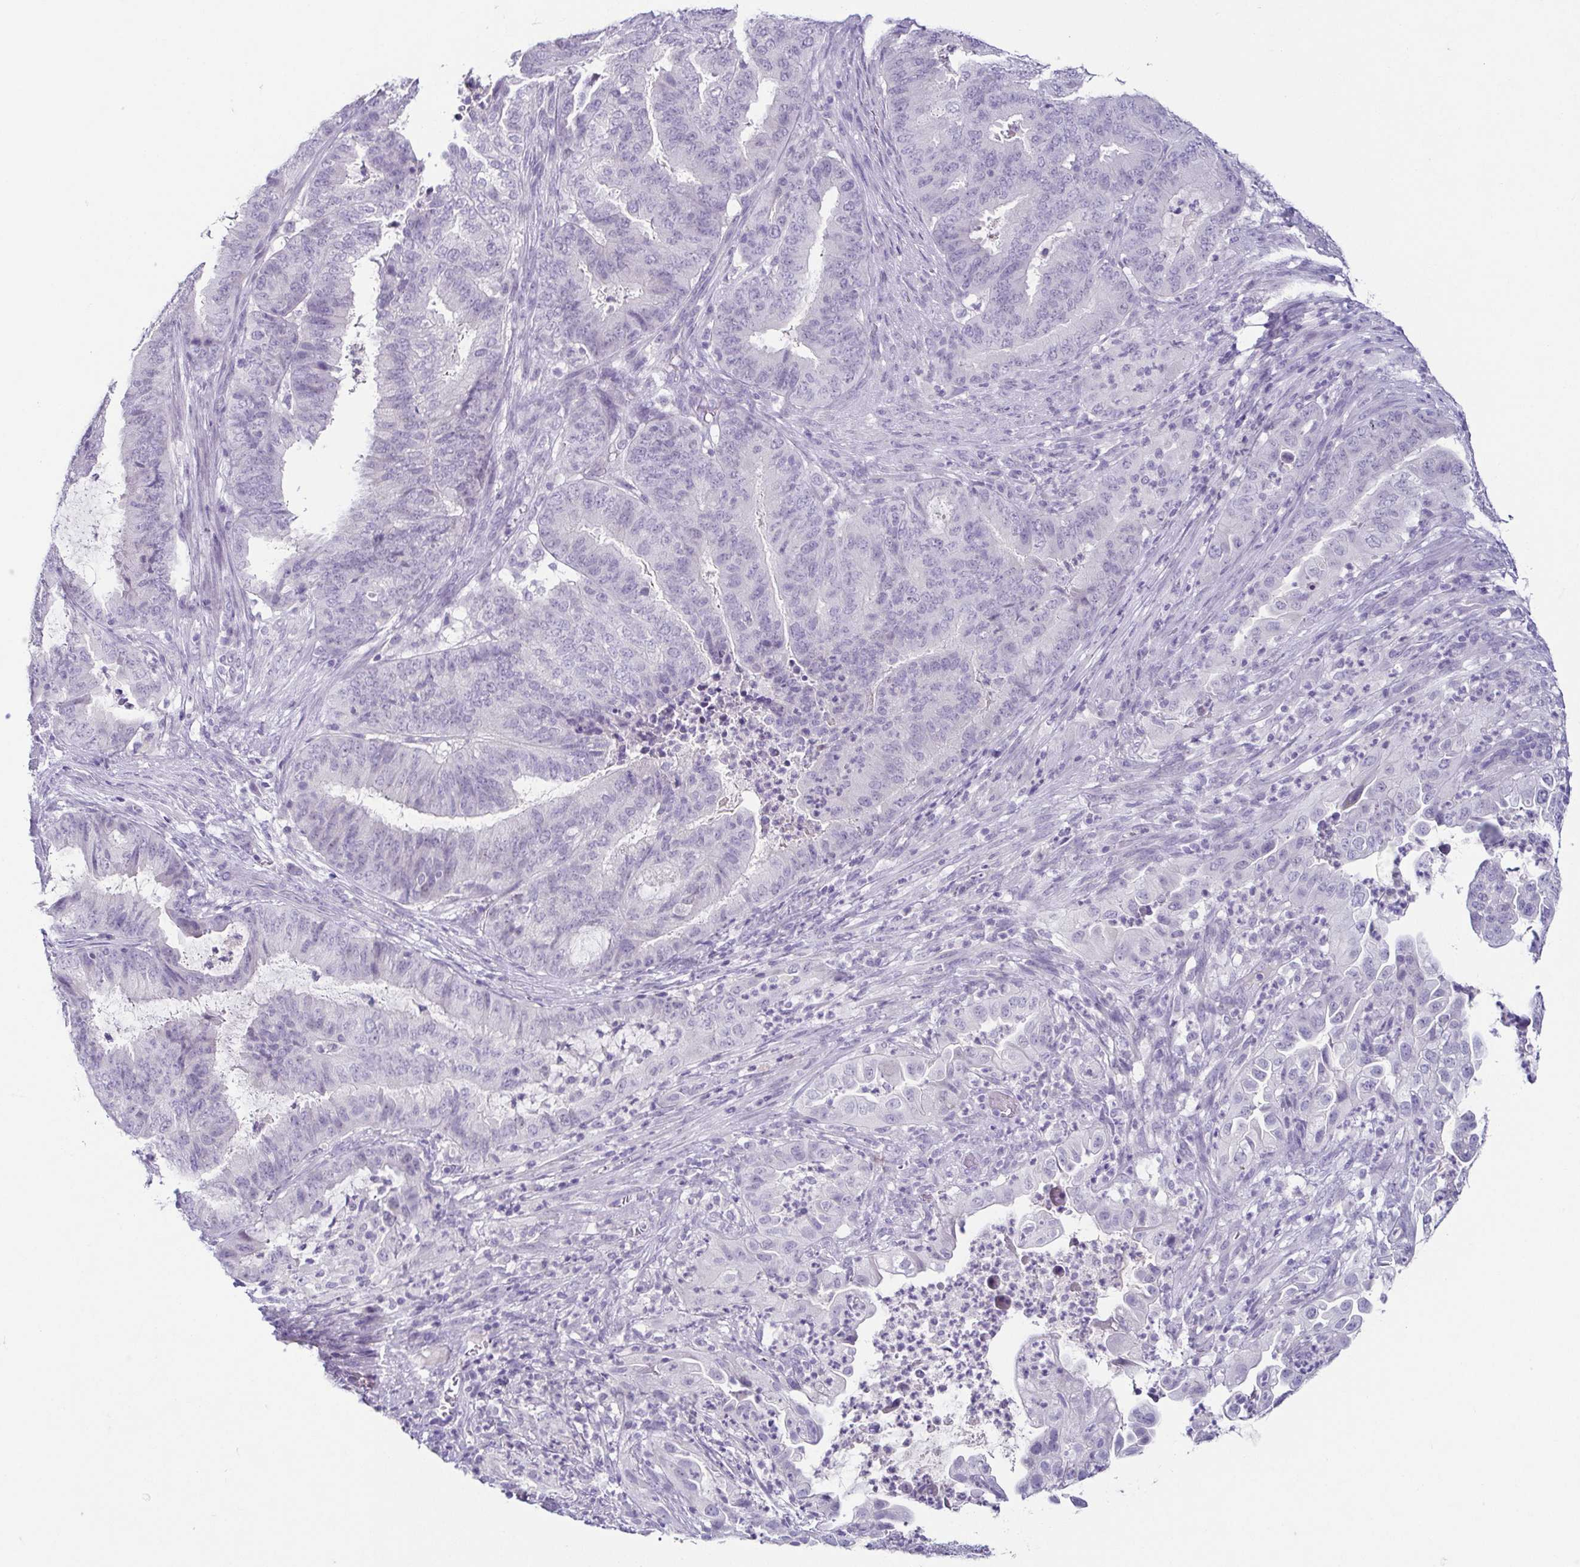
{"staining": {"intensity": "negative", "quantity": "none", "location": "none"}, "tissue": "endometrial cancer", "cell_type": "Tumor cells", "image_type": "cancer", "snomed": [{"axis": "morphology", "description": "Adenocarcinoma, NOS"}, {"axis": "topography", "description": "Endometrium"}], "caption": "Immunohistochemistry of human endometrial cancer displays no staining in tumor cells. Brightfield microscopy of immunohistochemistry (IHC) stained with DAB (brown) and hematoxylin (blue), captured at high magnification.", "gene": "TP73", "patient": {"sex": "female", "age": 51}}